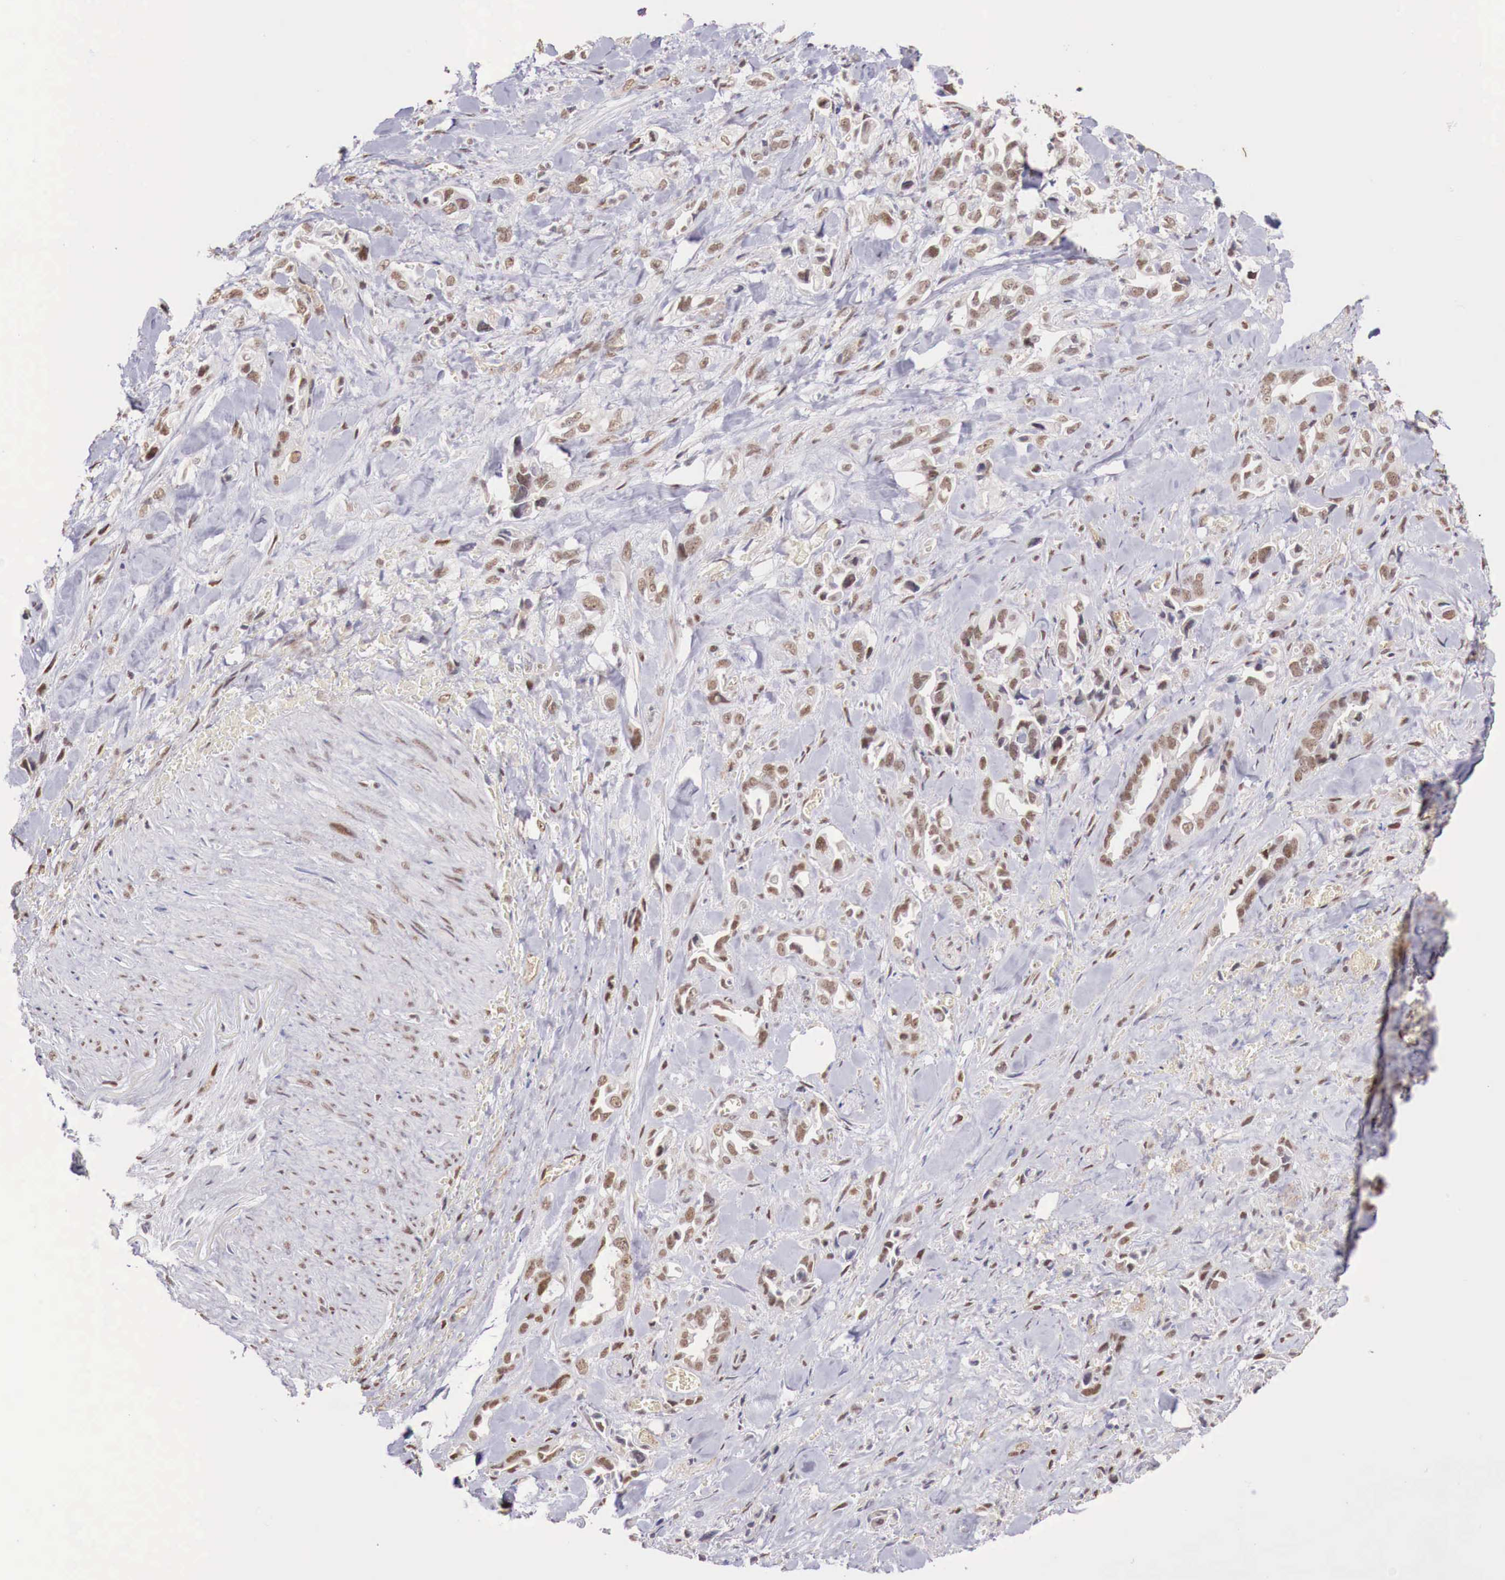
{"staining": {"intensity": "moderate", "quantity": ">75%", "location": "nuclear"}, "tissue": "pancreatic cancer", "cell_type": "Tumor cells", "image_type": "cancer", "snomed": [{"axis": "morphology", "description": "Adenocarcinoma, NOS"}, {"axis": "topography", "description": "Pancreas"}], "caption": "A histopathology image of pancreatic adenocarcinoma stained for a protein exhibits moderate nuclear brown staining in tumor cells.", "gene": "FOXP2", "patient": {"sex": "male", "age": 69}}